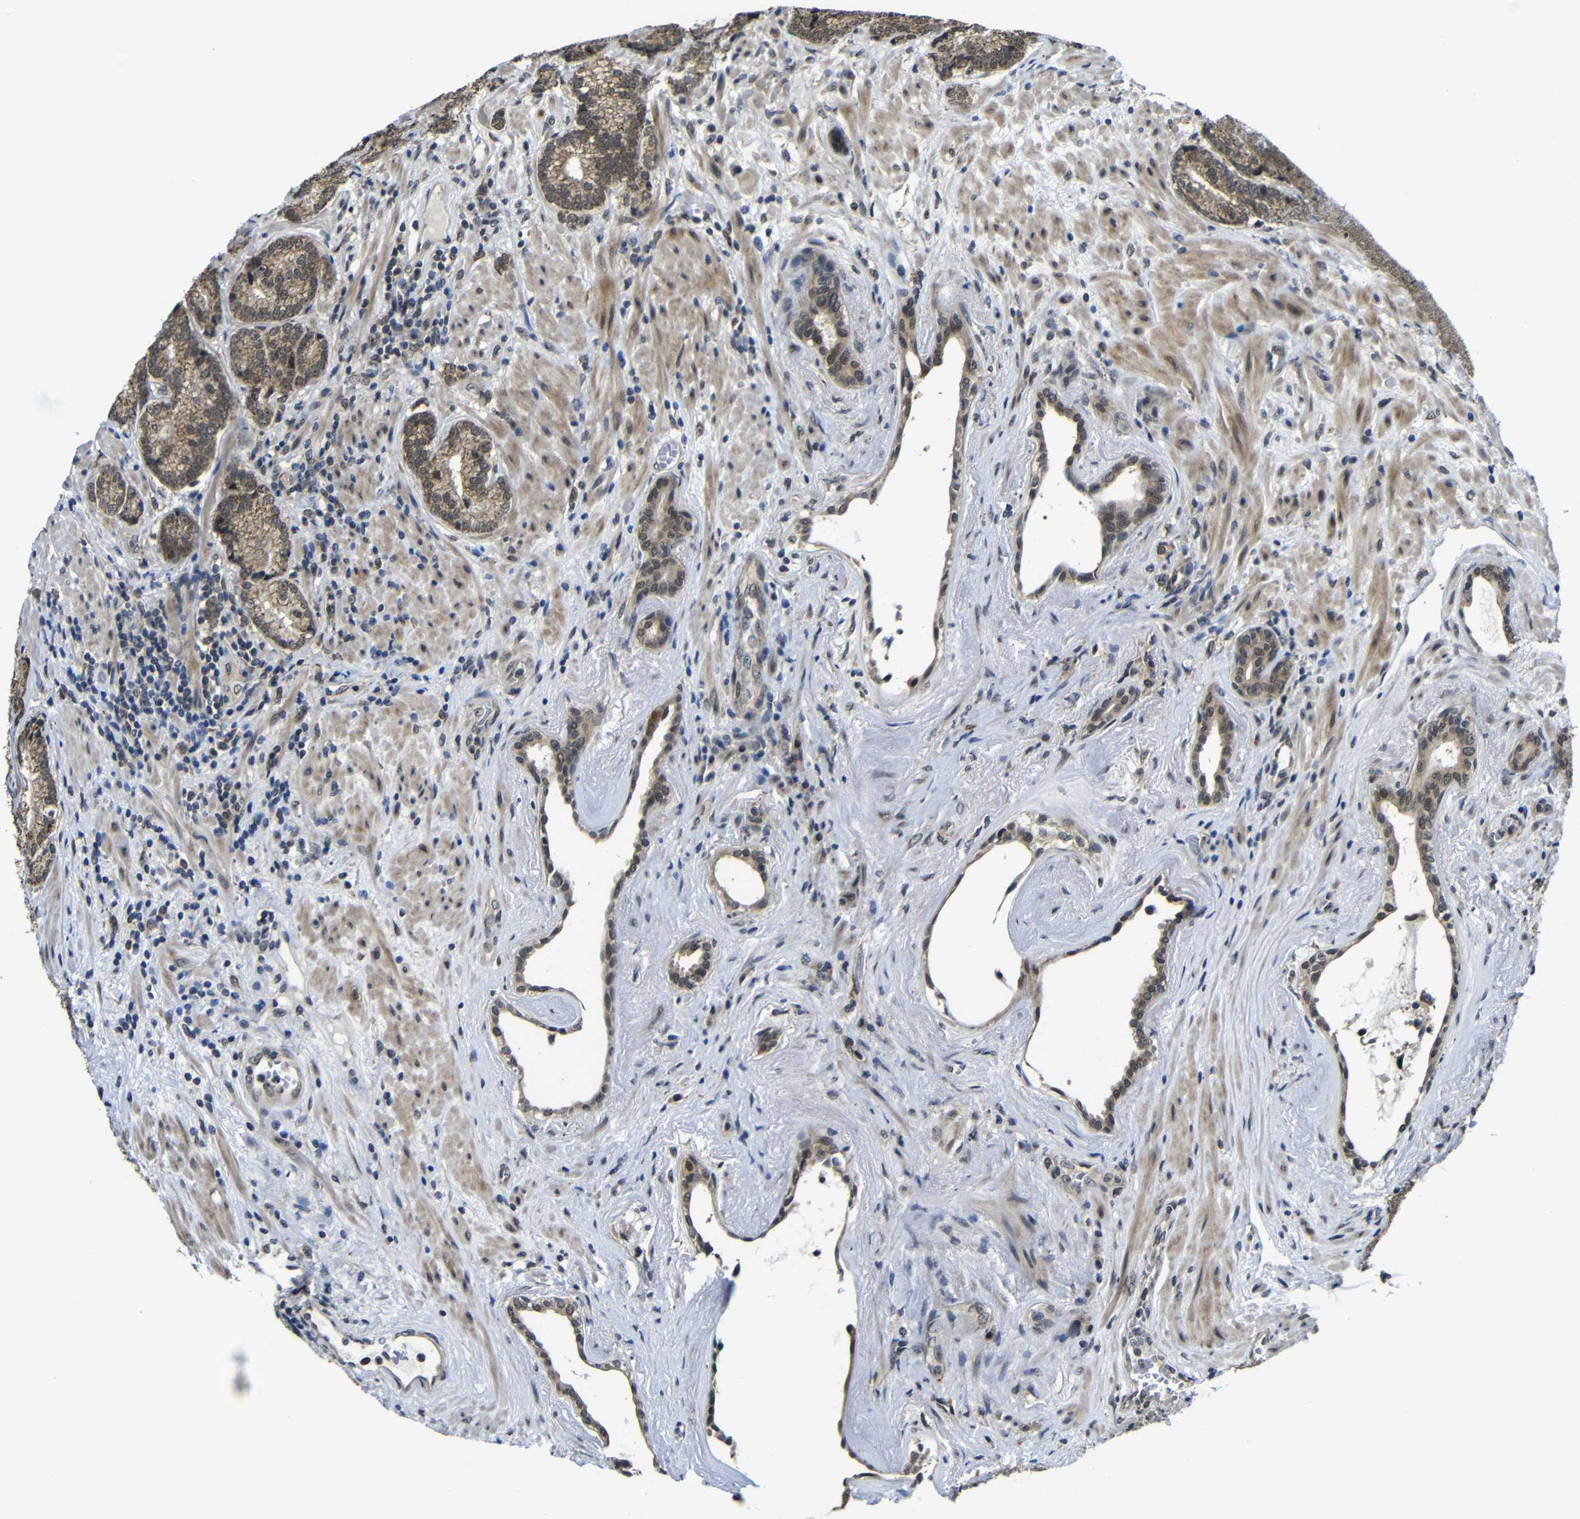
{"staining": {"intensity": "moderate", "quantity": ">75%", "location": "cytoplasmic/membranous"}, "tissue": "prostate cancer", "cell_type": "Tumor cells", "image_type": "cancer", "snomed": [{"axis": "morphology", "description": "Adenocarcinoma, High grade"}, {"axis": "topography", "description": "Prostate"}], "caption": "Immunohistochemistry (IHC) photomicrograph of neoplastic tissue: human high-grade adenocarcinoma (prostate) stained using immunohistochemistry reveals medium levels of moderate protein expression localized specifically in the cytoplasmic/membranous of tumor cells, appearing as a cytoplasmic/membranous brown color.", "gene": "FAM172A", "patient": {"sex": "male", "age": 61}}